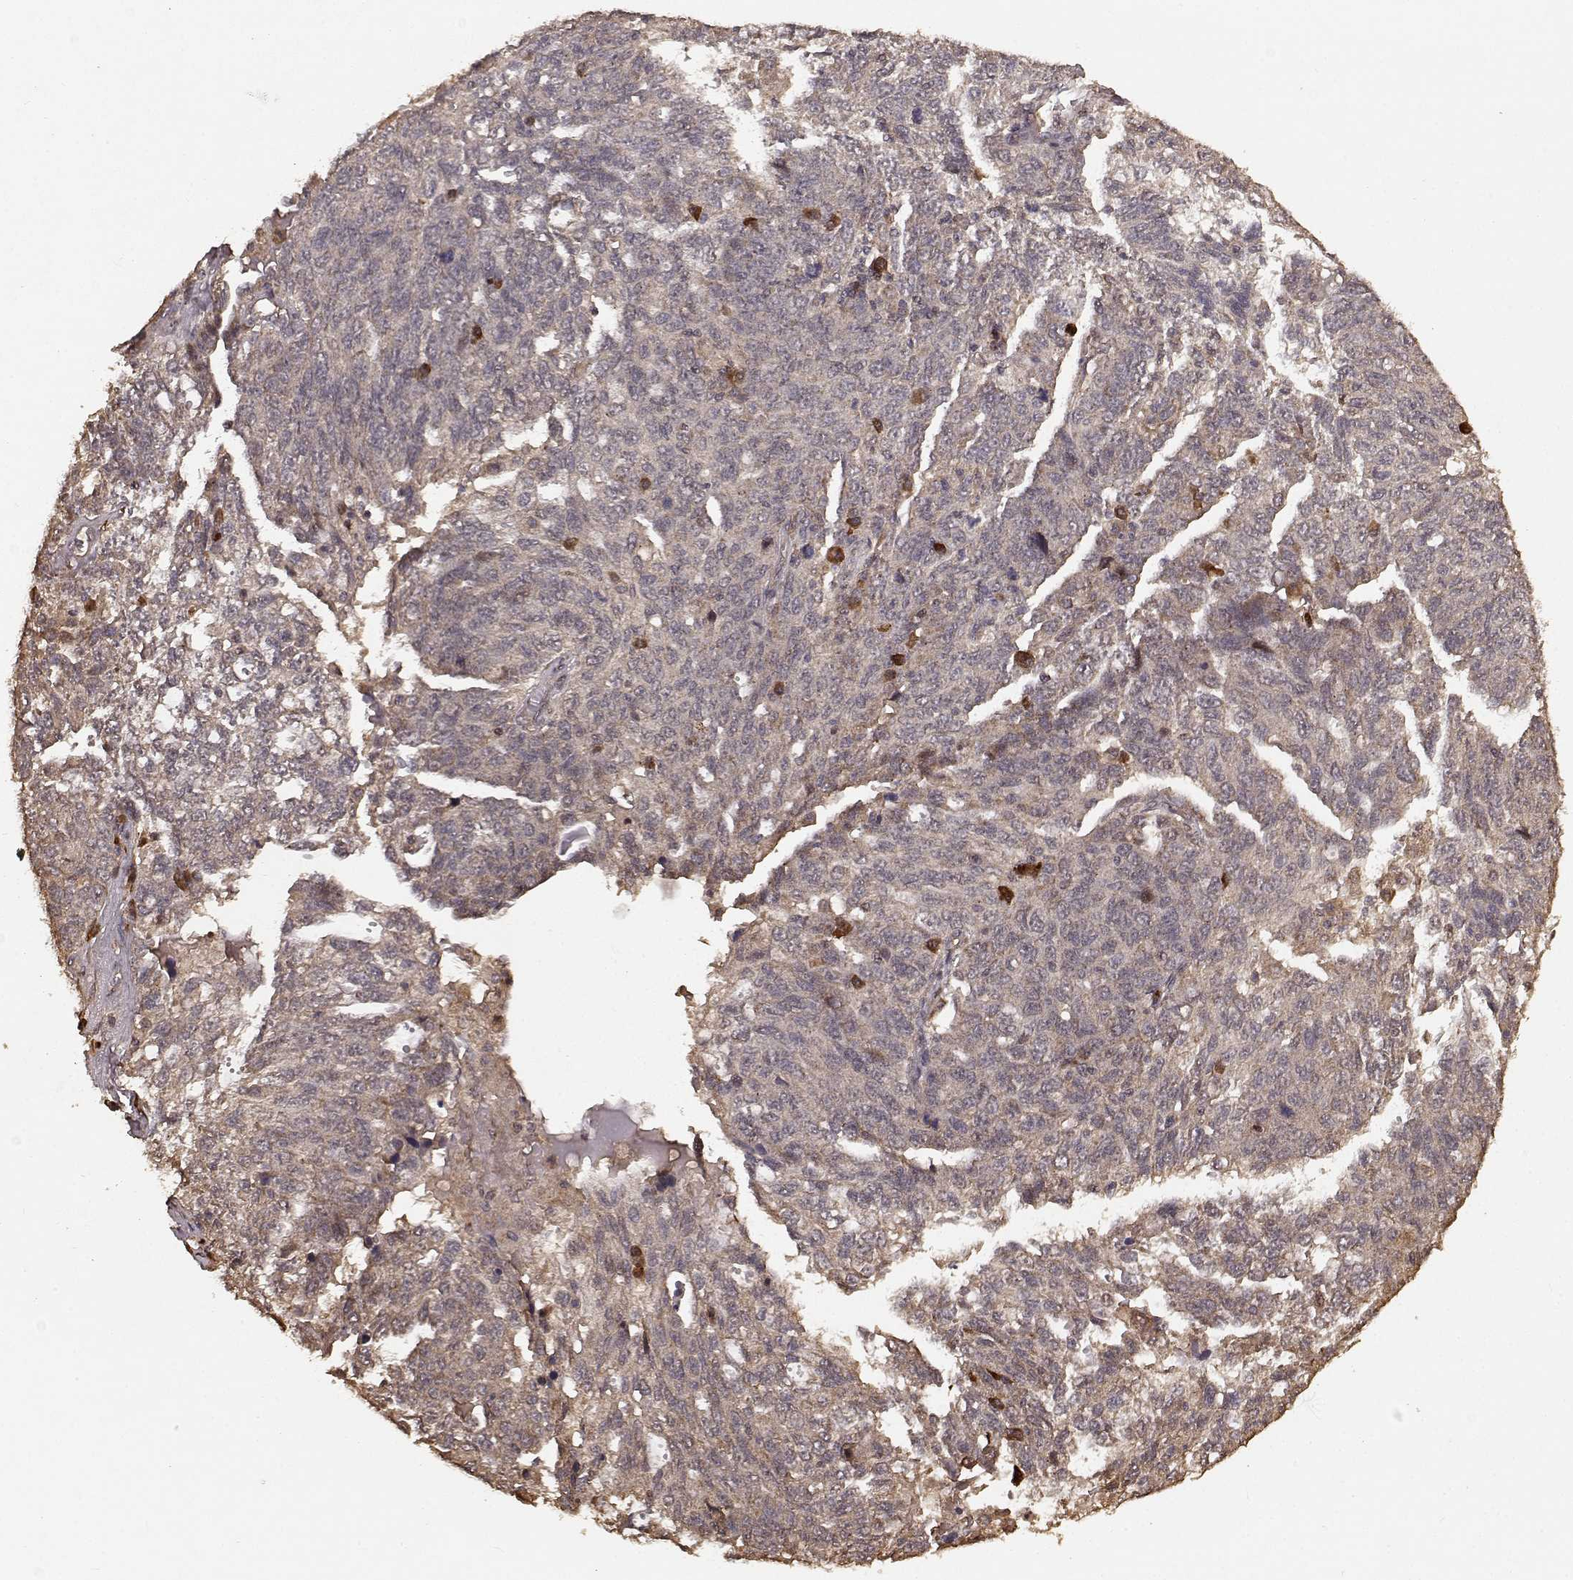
{"staining": {"intensity": "weak", "quantity": ">75%", "location": "cytoplasmic/membranous"}, "tissue": "ovarian cancer", "cell_type": "Tumor cells", "image_type": "cancer", "snomed": [{"axis": "morphology", "description": "Cystadenocarcinoma, serous, NOS"}, {"axis": "topography", "description": "Ovary"}], "caption": "This is an image of immunohistochemistry staining of ovarian cancer, which shows weak expression in the cytoplasmic/membranous of tumor cells.", "gene": "USP15", "patient": {"sex": "female", "age": 71}}